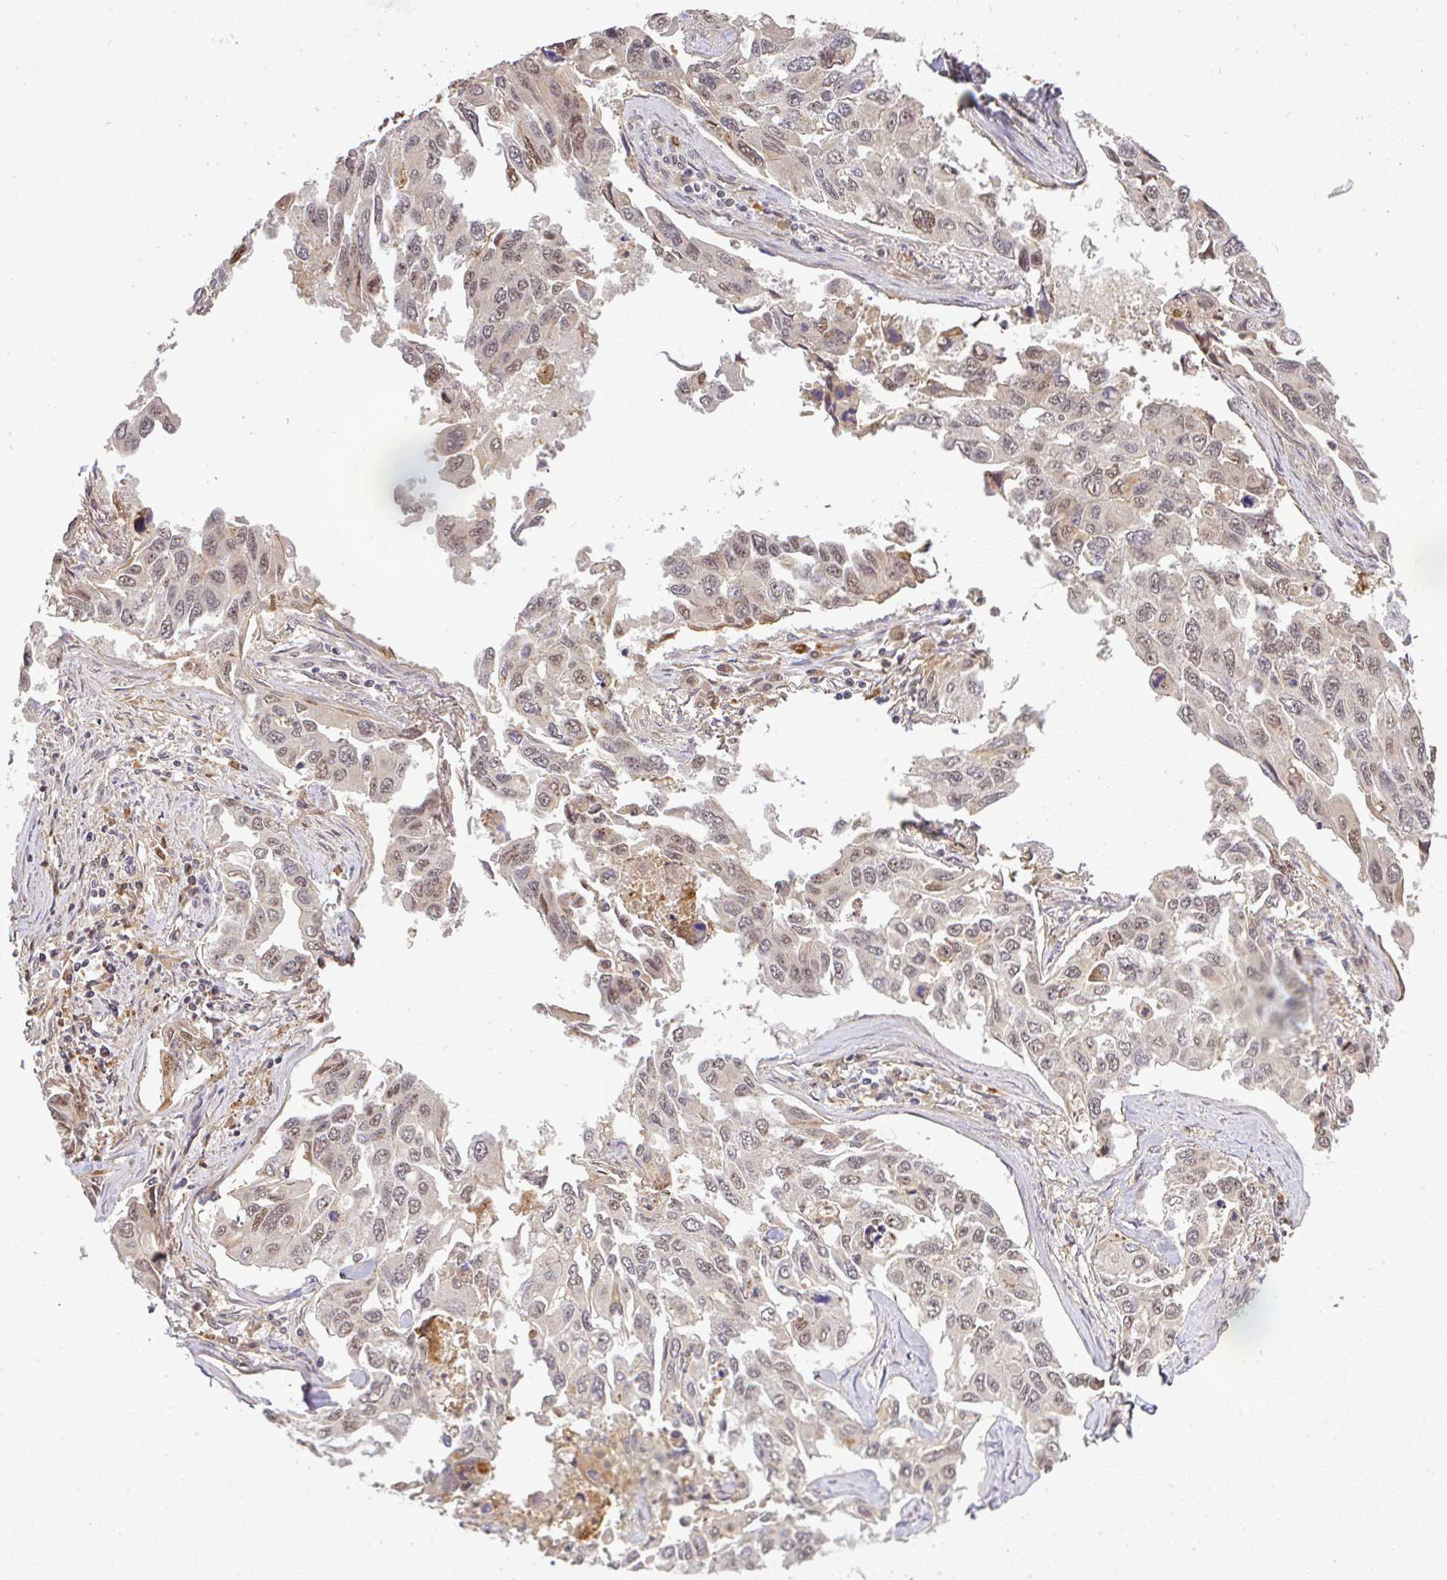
{"staining": {"intensity": "weak", "quantity": "25%-75%", "location": "nuclear"}, "tissue": "lung cancer", "cell_type": "Tumor cells", "image_type": "cancer", "snomed": [{"axis": "morphology", "description": "Adenocarcinoma, NOS"}, {"axis": "topography", "description": "Lung"}], "caption": "Protein expression by immunohistochemistry (IHC) demonstrates weak nuclear expression in about 25%-75% of tumor cells in lung adenocarcinoma. (Brightfield microscopy of DAB IHC at high magnification).", "gene": "FAM153A", "patient": {"sex": "male", "age": 64}}